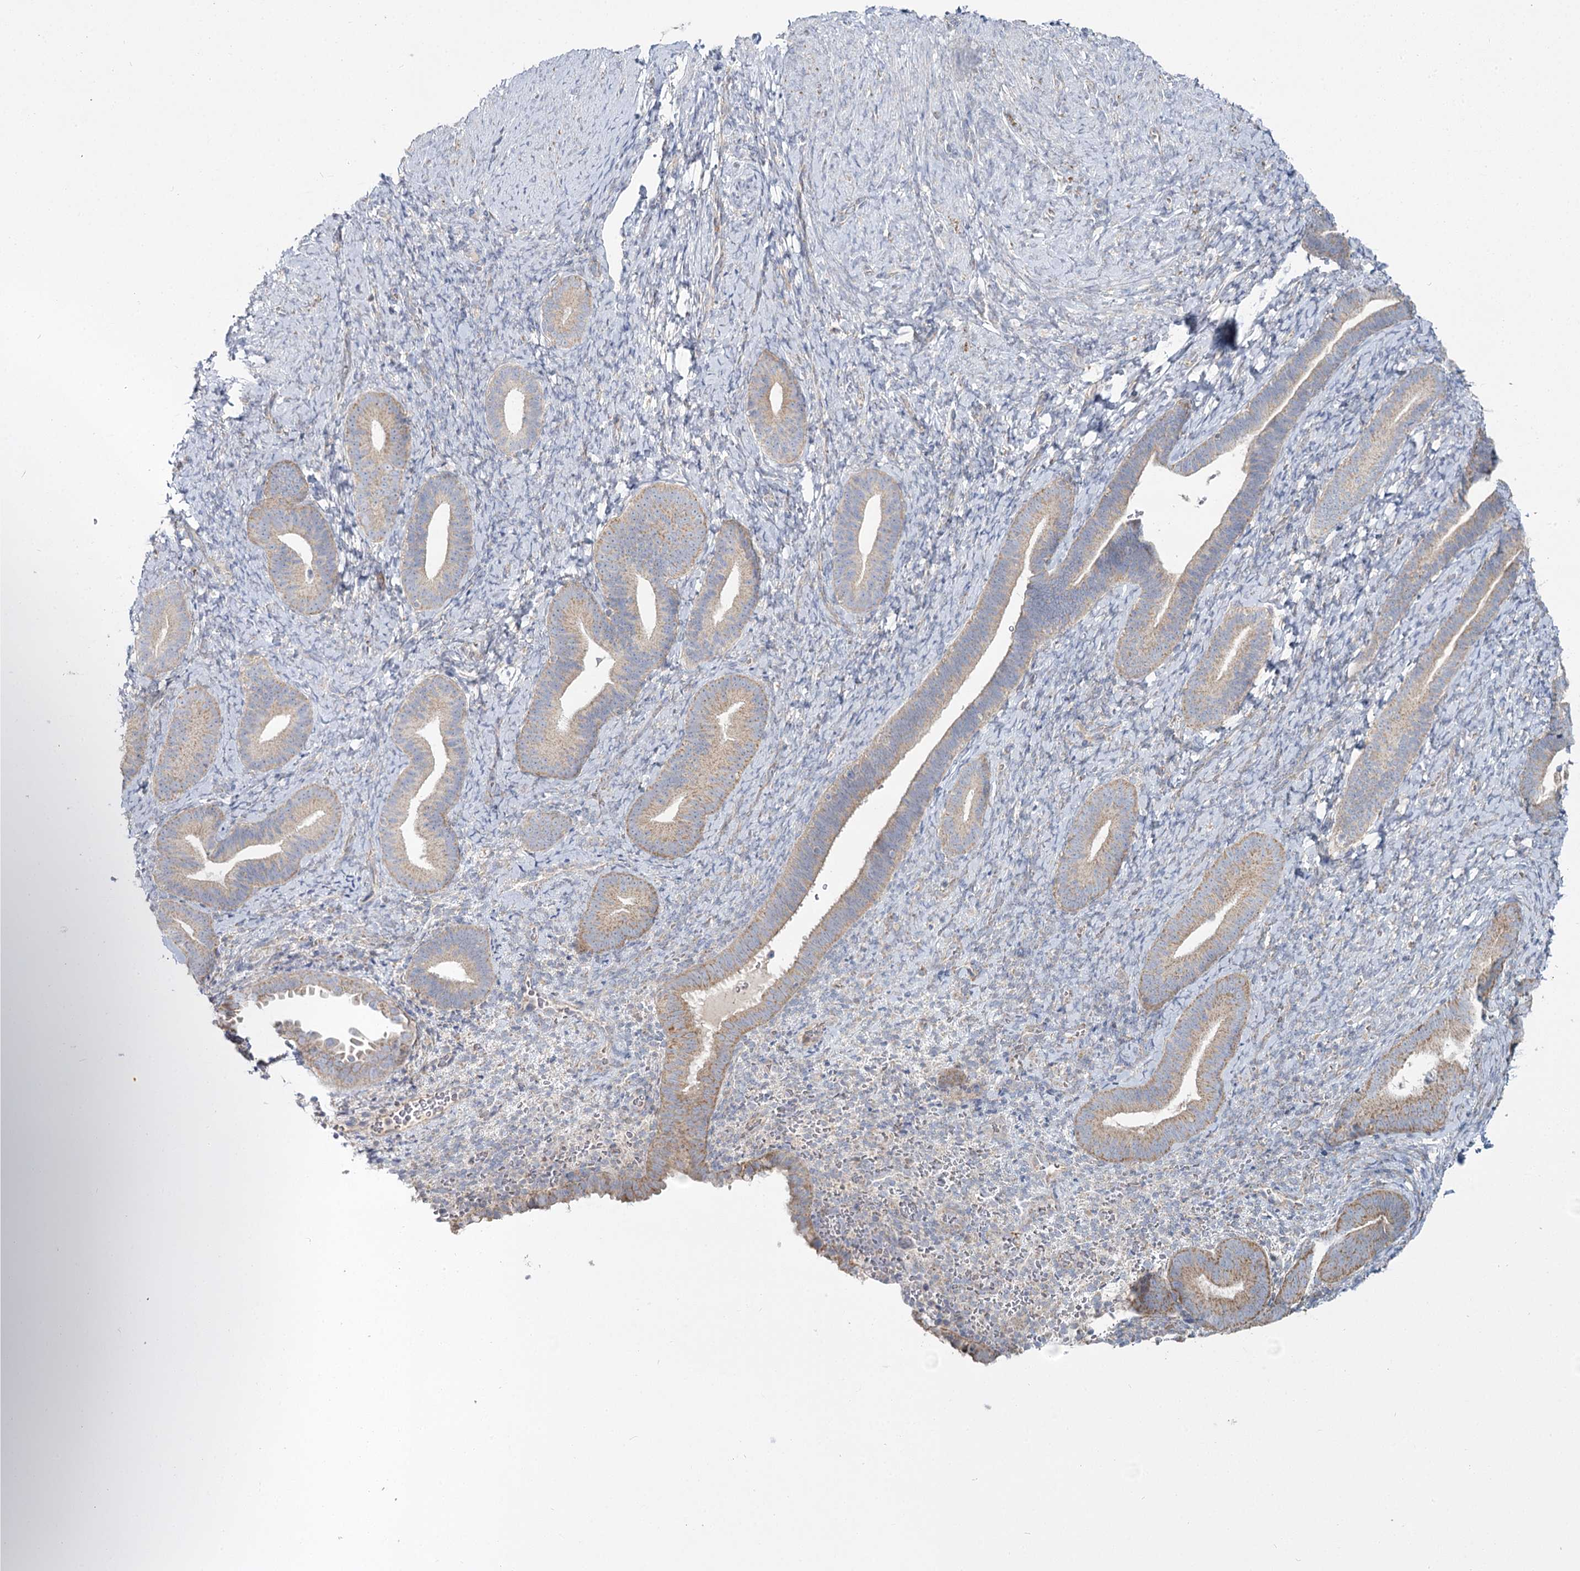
{"staining": {"intensity": "negative", "quantity": "none", "location": "none"}, "tissue": "endometrium", "cell_type": "Cells in endometrial stroma", "image_type": "normal", "snomed": [{"axis": "morphology", "description": "Normal tissue, NOS"}, {"axis": "topography", "description": "Endometrium"}], "caption": "Immunohistochemistry (IHC) micrograph of normal endometrium: endometrium stained with DAB shows no significant protein expression in cells in endometrial stroma. (Brightfield microscopy of DAB immunohistochemistry (IHC) at high magnification).", "gene": "ACOX2", "patient": {"sex": "female", "age": 65}}